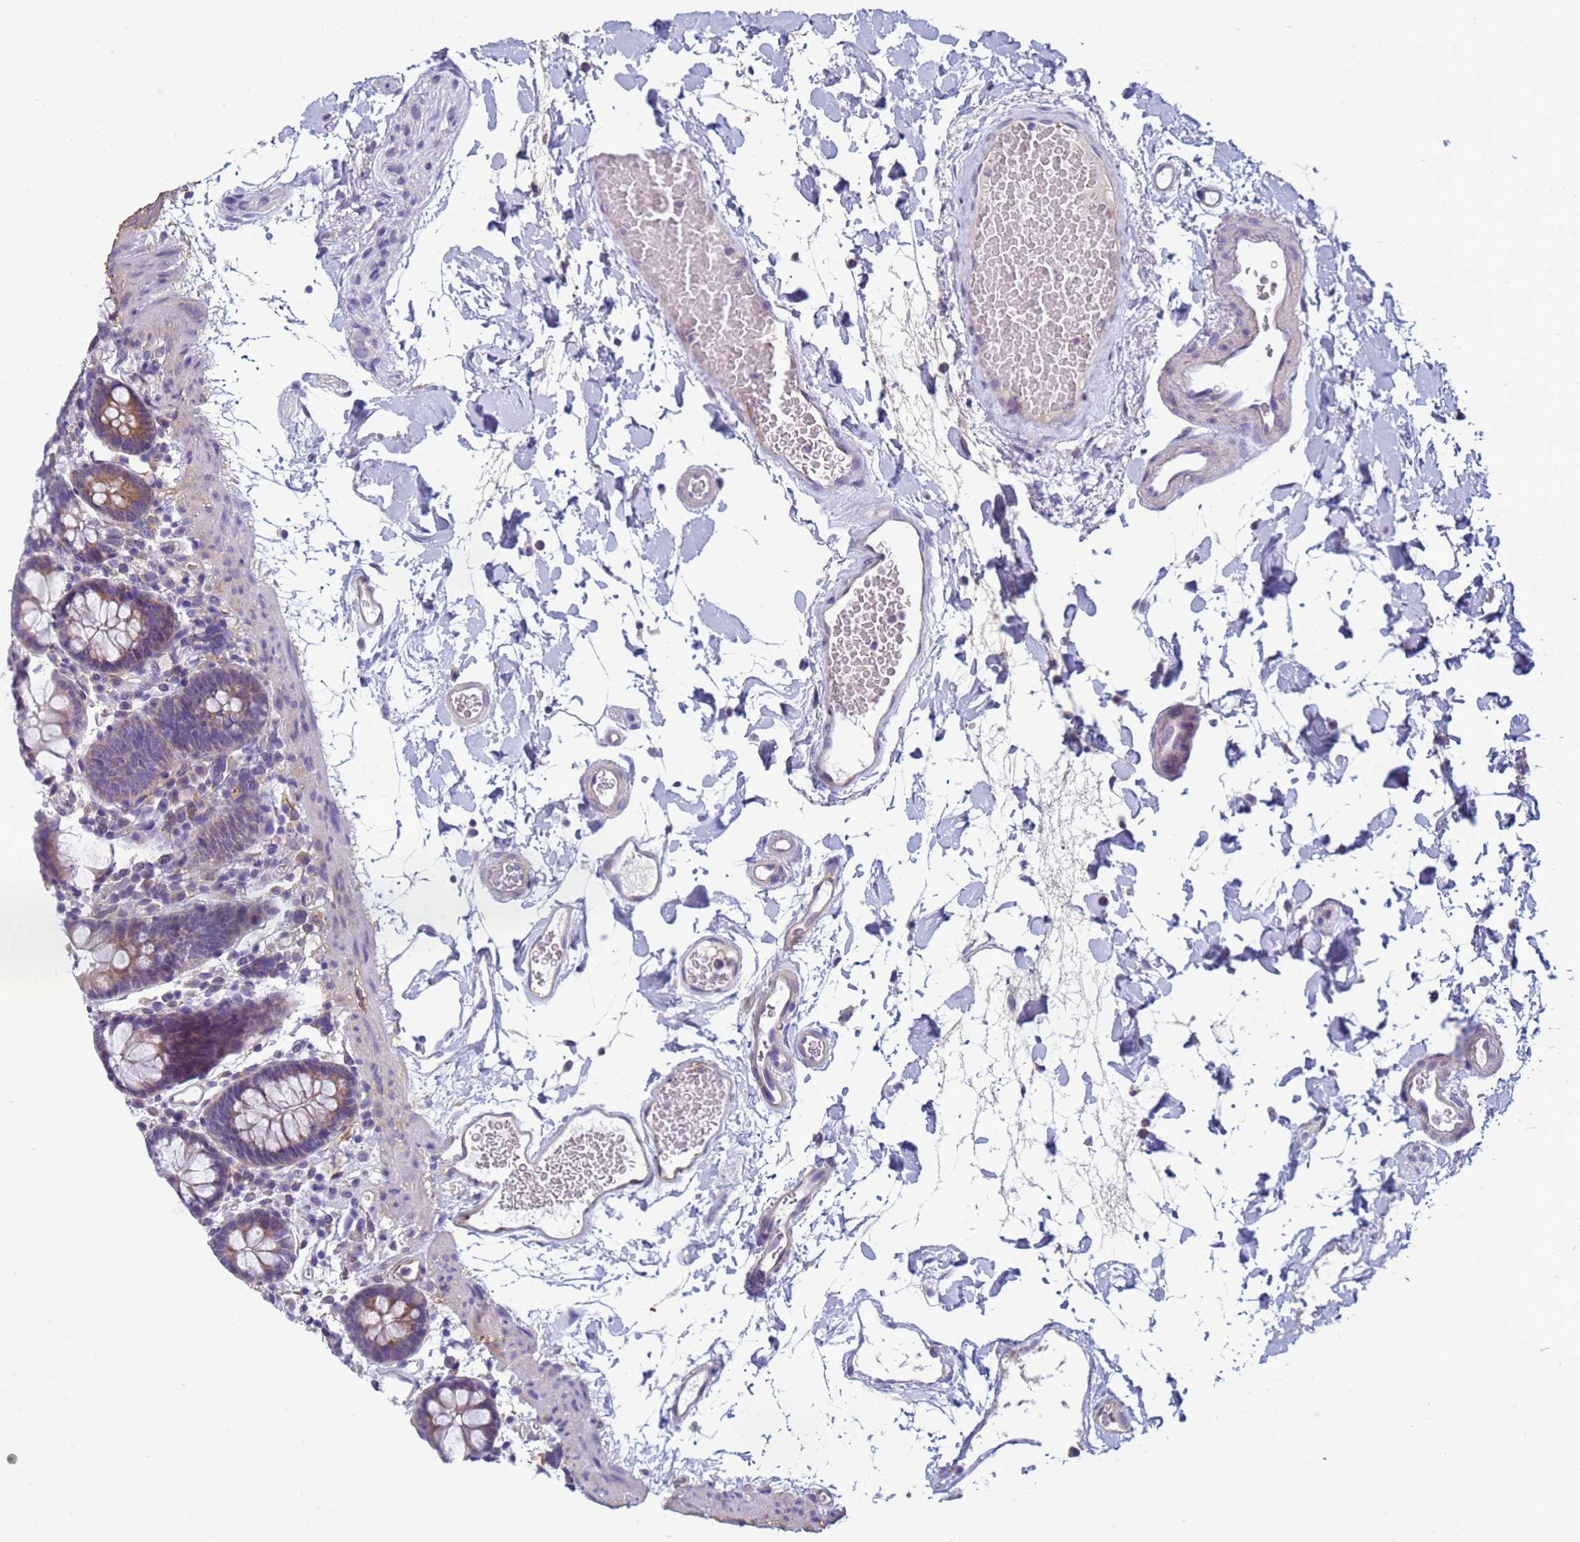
{"staining": {"intensity": "weak", "quantity": "<25%", "location": "cytoplasmic/membranous"}, "tissue": "colon", "cell_type": "Endothelial cells", "image_type": "normal", "snomed": [{"axis": "morphology", "description": "Normal tissue, NOS"}, {"axis": "topography", "description": "Colon"}], "caption": "This is a micrograph of immunohistochemistry (IHC) staining of benign colon, which shows no positivity in endothelial cells.", "gene": "TRPC6", "patient": {"sex": "male", "age": 75}}